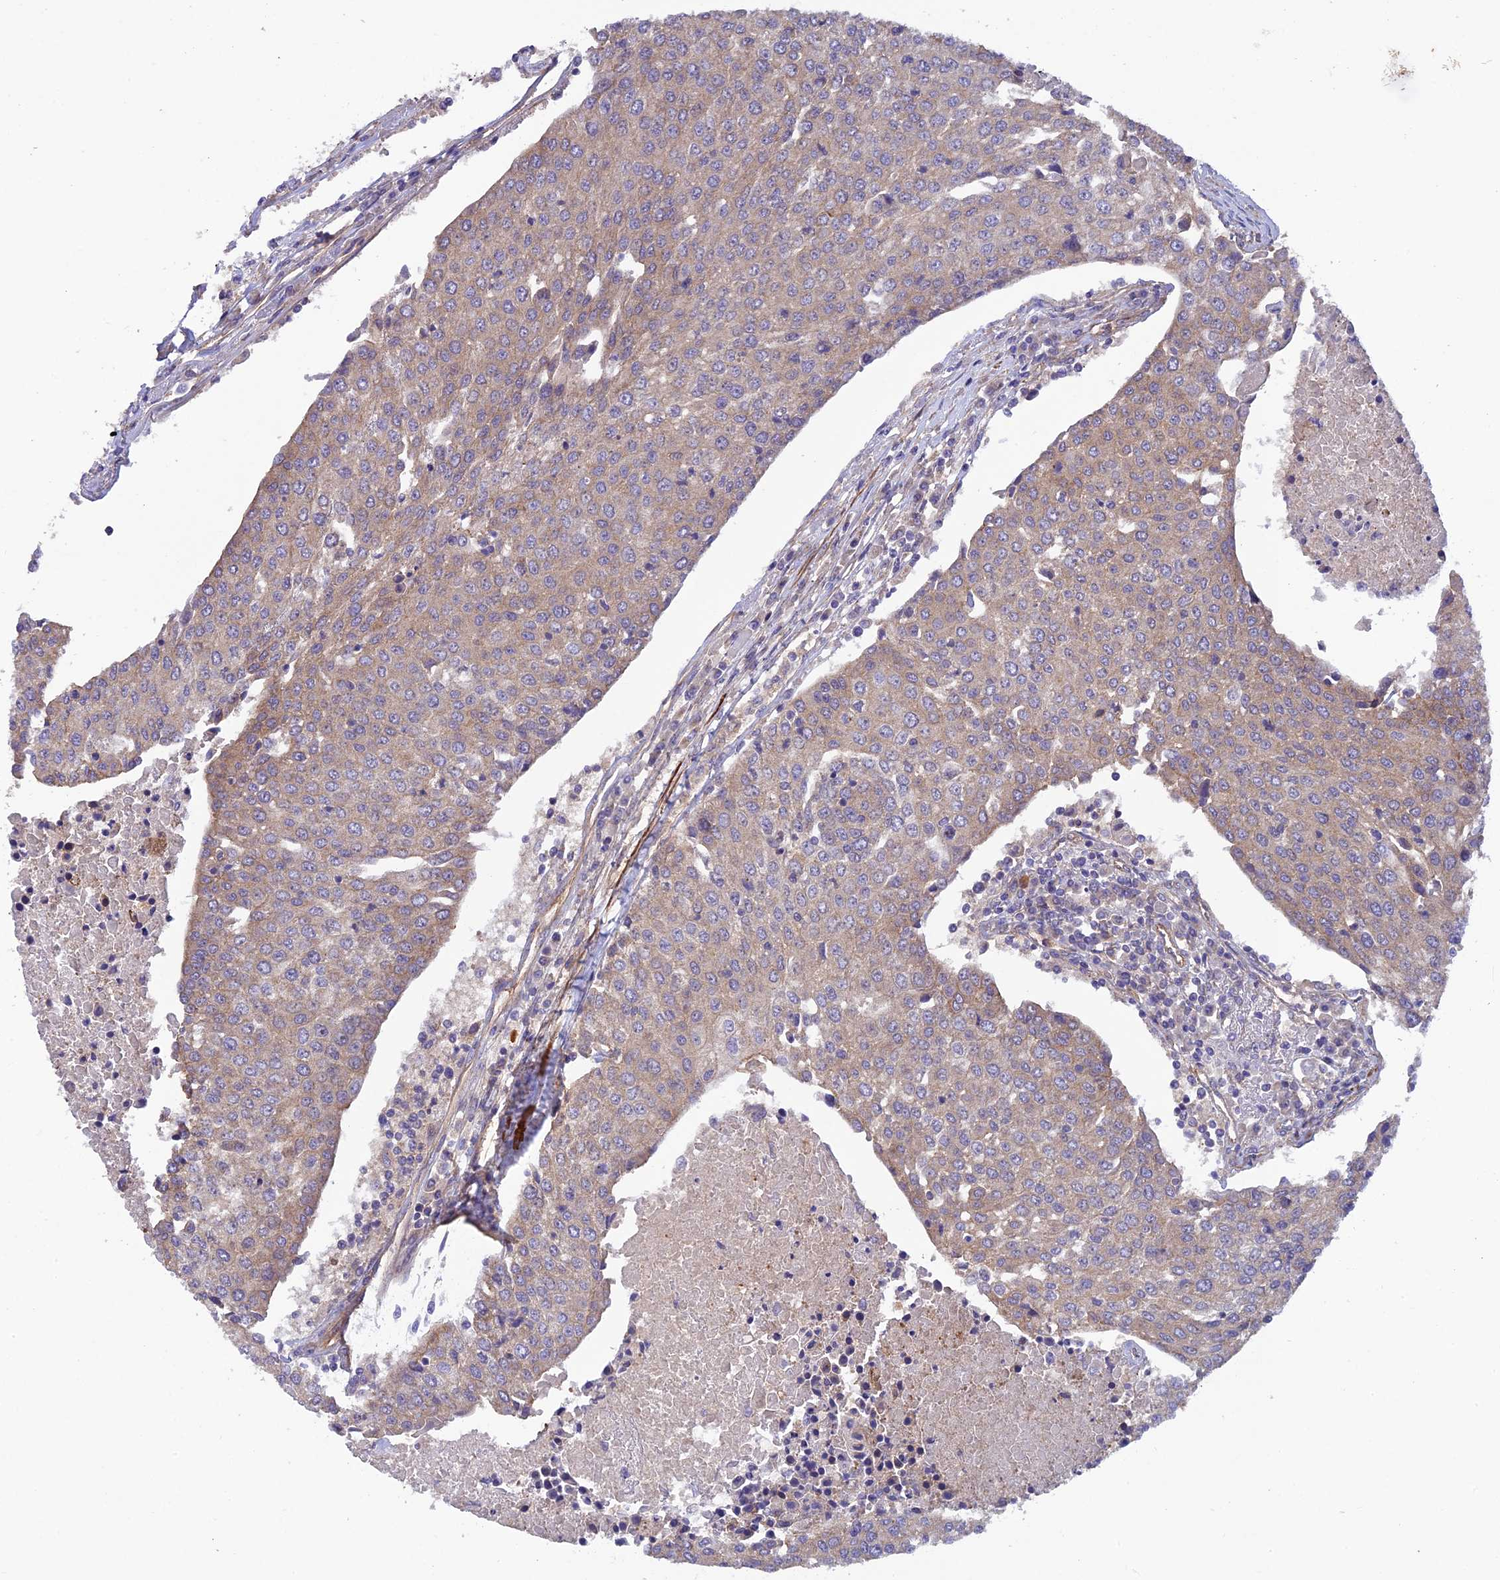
{"staining": {"intensity": "moderate", "quantity": ">75%", "location": "cytoplasmic/membranous"}, "tissue": "urothelial cancer", "cell_type": "Tumor cells", "image_type": "cancer", "snomed": [{"axis": "morphology", "description": "Urothelial carcinoma, High grade"}, {"axis": "topography", "description": "Urinary bladder"}], "caption": "Immunohistochemical staining of urothelial cancer exhibits moderate cytoplasmic/membranous protein staining in approximately >75% of tumor cells.", "gene": "ADAMTS15", "patient": {"sex": "female", "age": 85}}